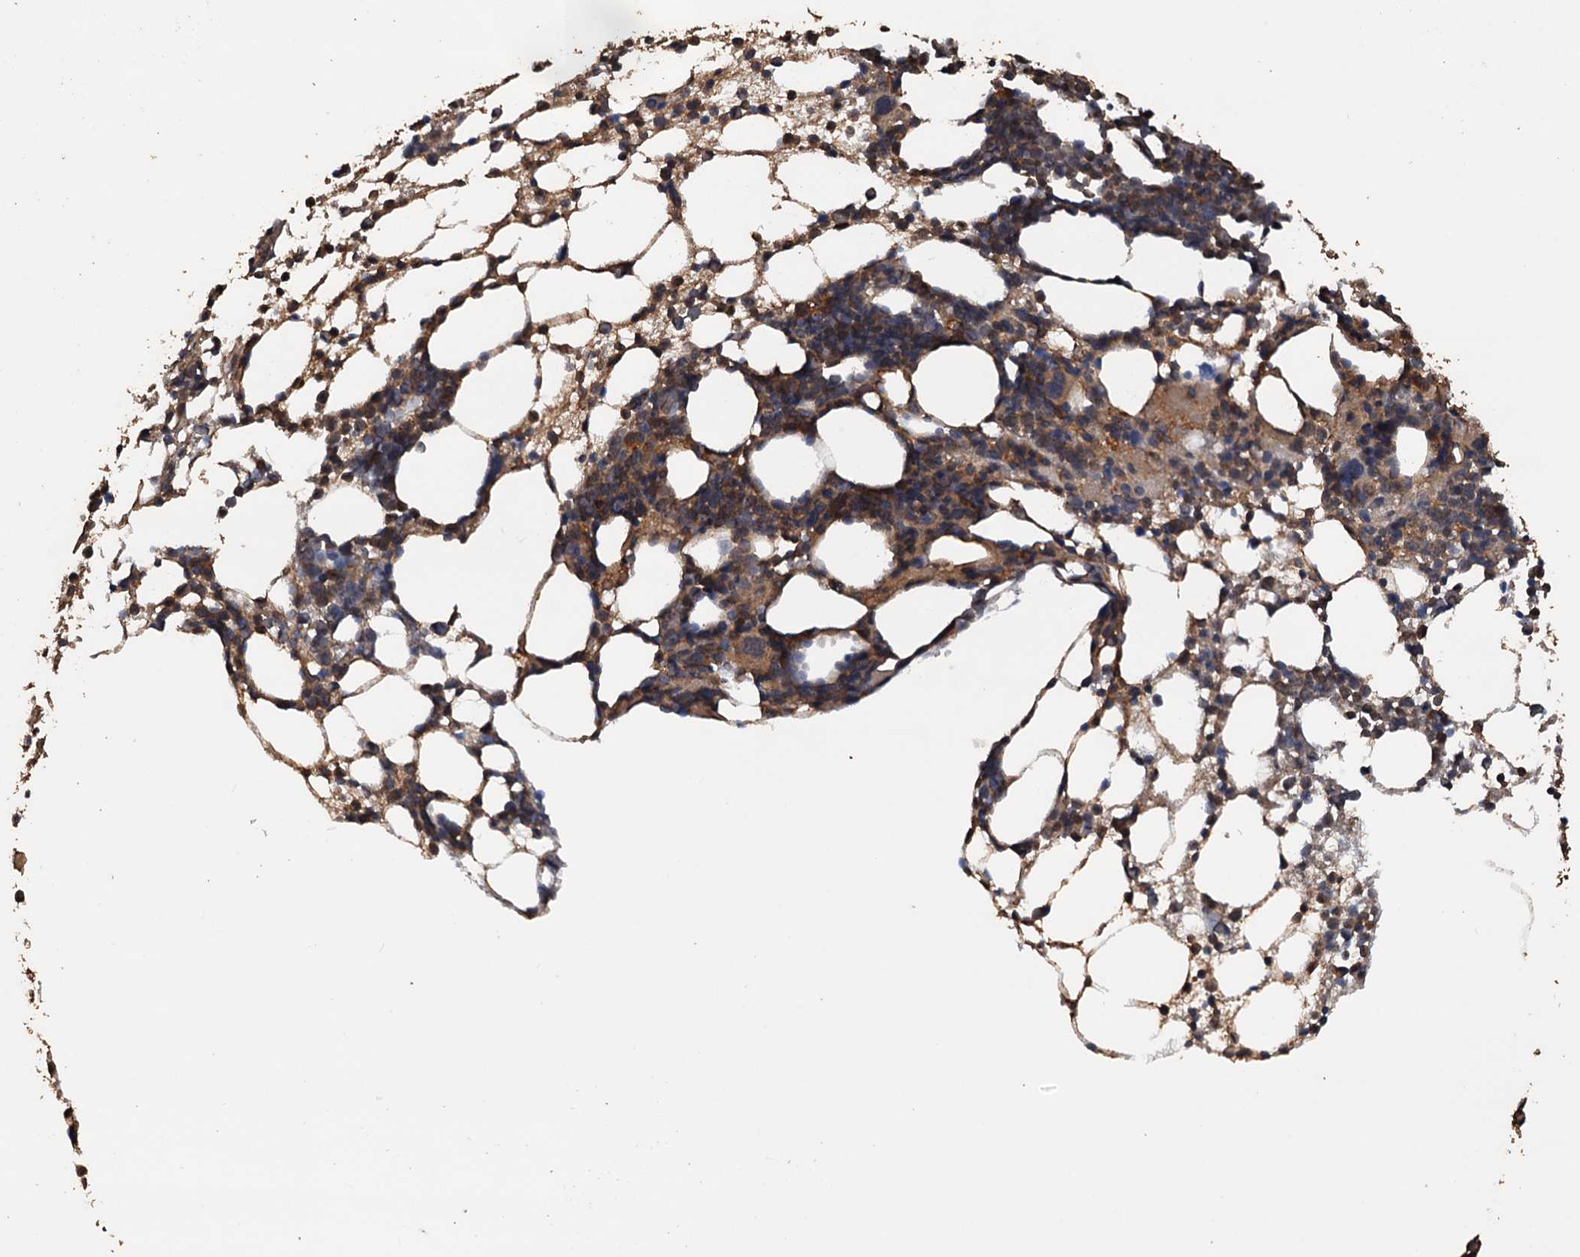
{"staining": {"intensity": "moderate", "quantity": "<25%", "location": "cytoplasmic/membranous"}, "tissue": "bone marrow", "cell_type": "Hematopoietic cells", "image_type": "normal", "snomed": [{"axis": "morphology", "description": "Normal tissue, NOS"}, {"axis": "topography", "description": "Bone marrow"}], "caption": "Hematopoietic cells show moderate cytoplasmic/membranous expression in about <25% of cells in benign bone marrow. (IHC, brightfield microscopy, high magnification).", "gene": "PSMD9", "patient": {"sex": "female", "age": 57}}